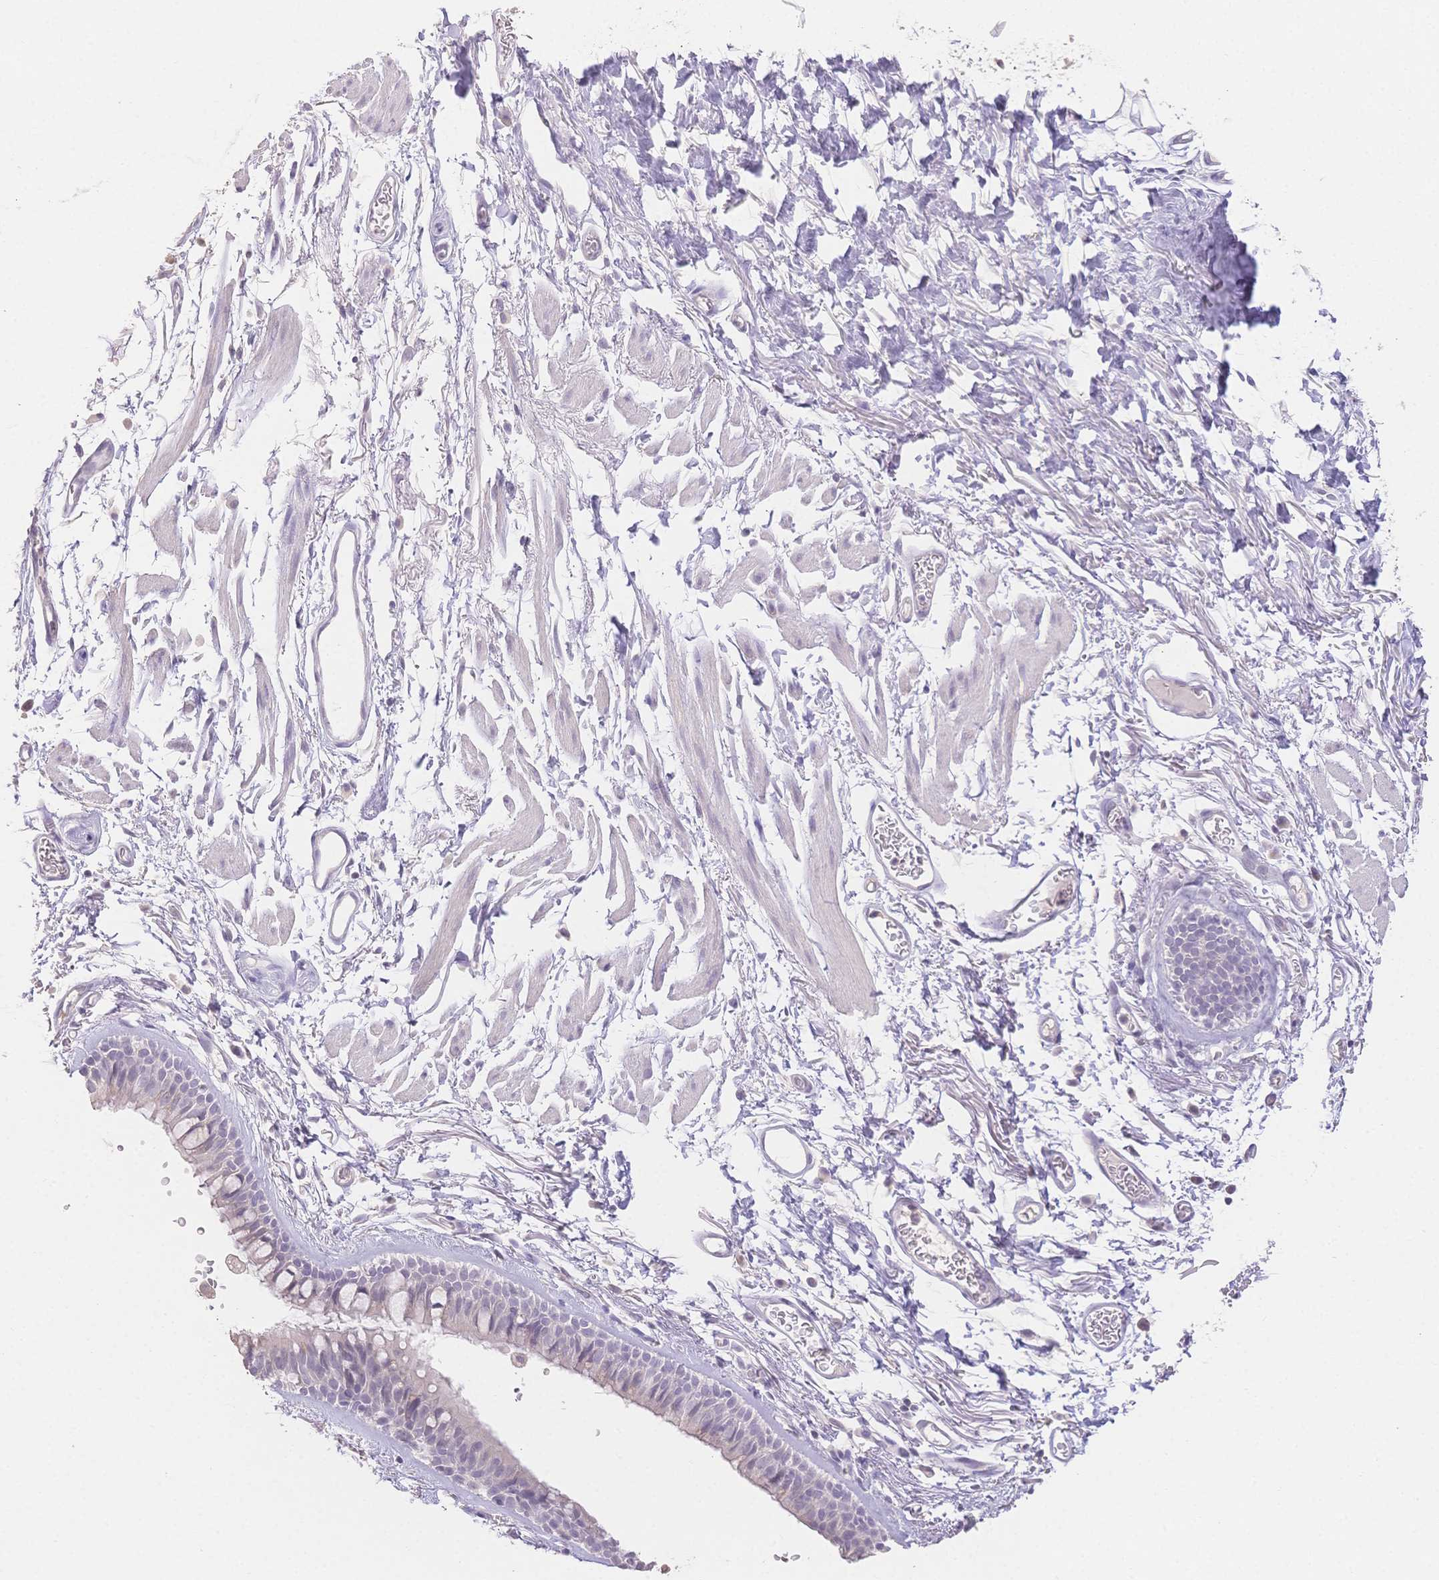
{"staining": {"intensity": "weak", "quantity": "<25%", "location": "cytoplasmic/membranous"}, "tissue": "bronchus", "cell_type": "Respiratory epithelial cells", "image_type": "normal", "snomed": [{"axis": "morphology", "description": "Normal tissue, NOS"}, {"axis": "topography", "description": "Cartilage tissue"}, {"axis": "topography", "description": "Bronchus"}], "caption": "This is an IHC histopathology image of normal bronchus. There is no staining in respiratory epithelial cells.", "gene": "SUV39H2", "patient": {"sex": "female", "age": 79}}